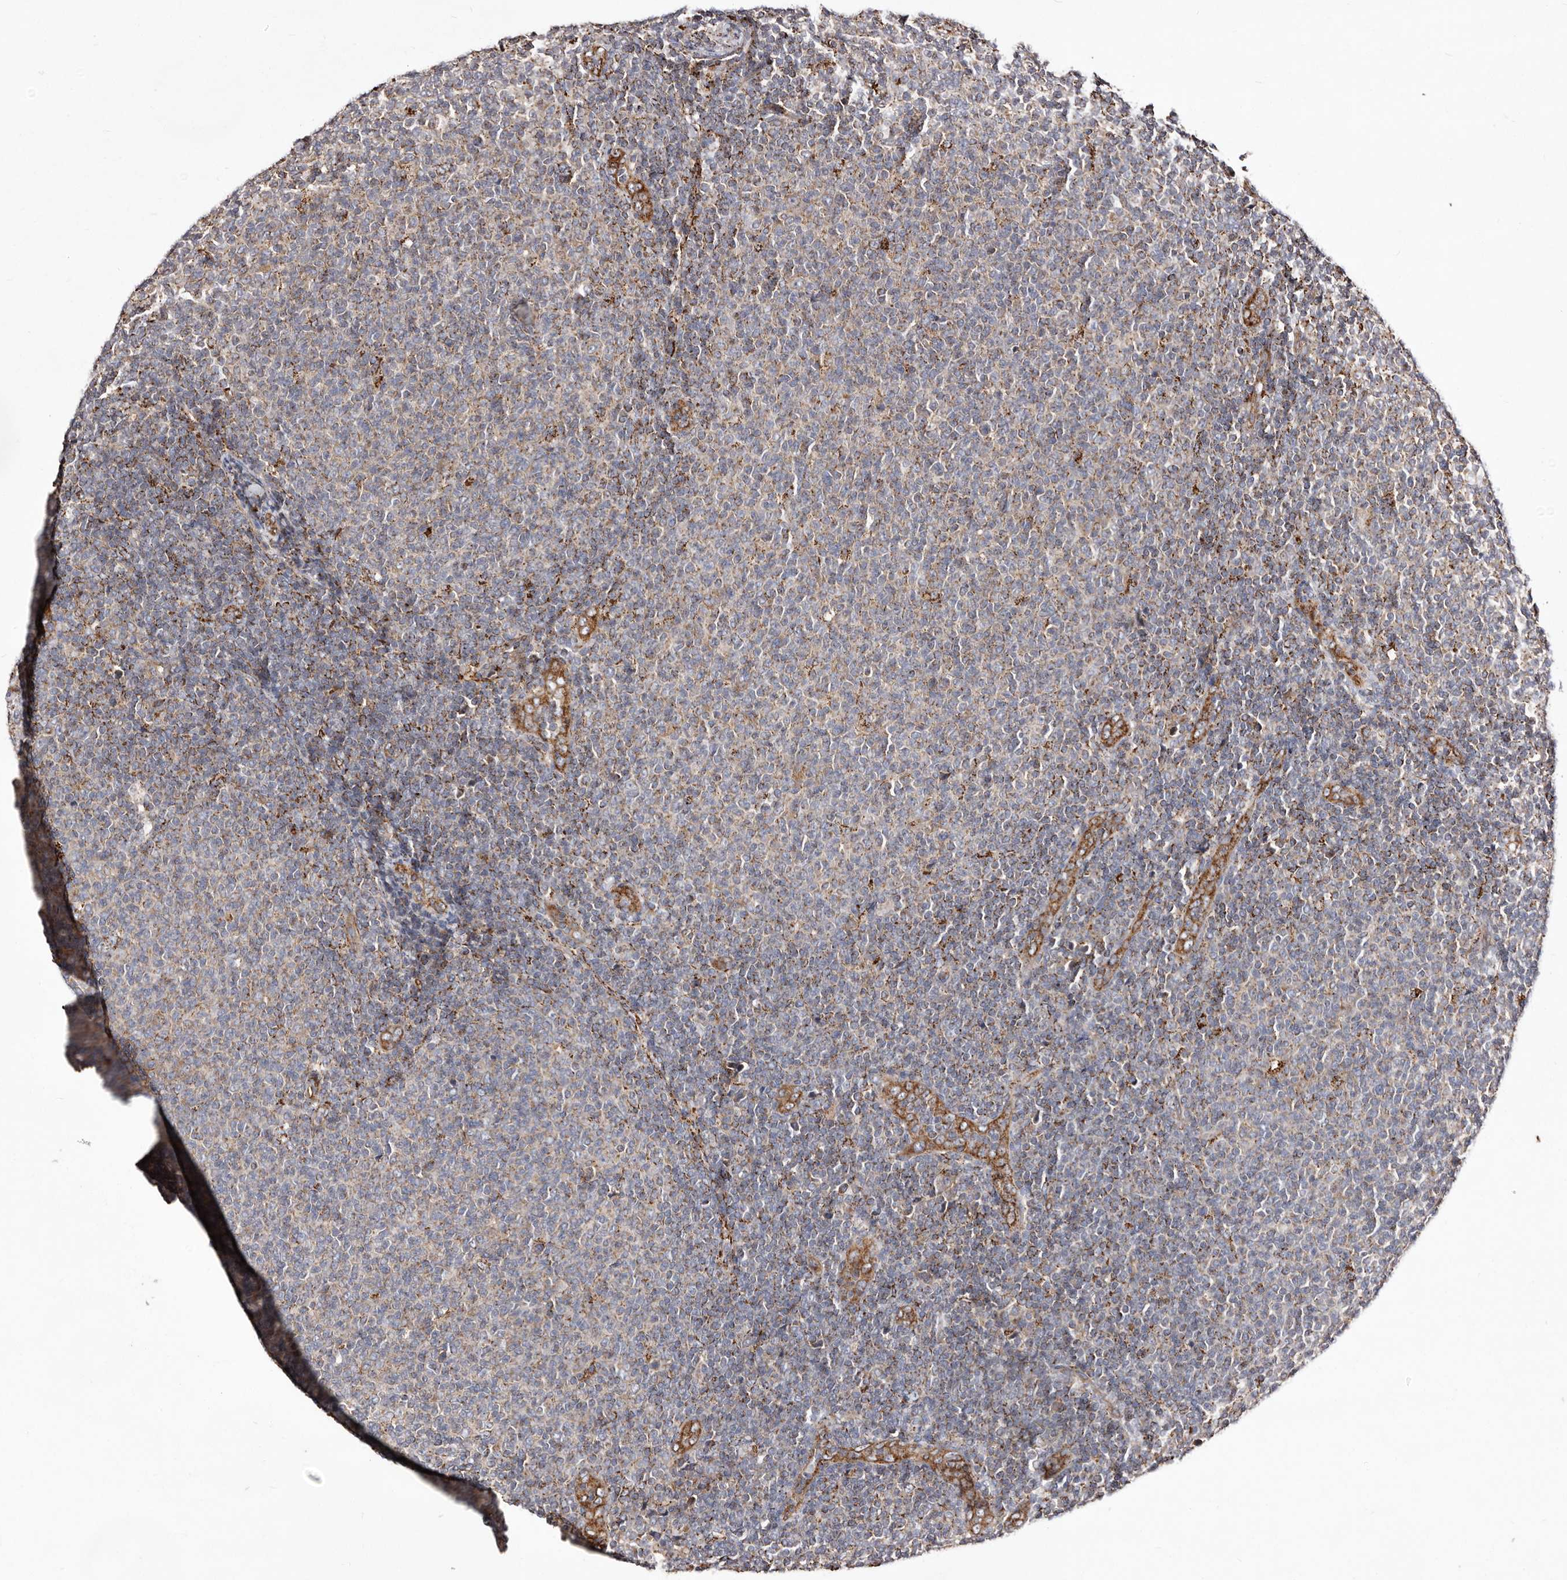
{"staining": {"intensity": "weak", "quantity": "<25%", "location": "cytoplasmic/membranous"}, "tissue": "lymphoma", "cell_type": "Tumor cells", "image_type": "cancer", "snomed": [{"axis": "morphology", "description": "Malignant lymphoma, non-Hodgkin's type, Low grade"}, {"axis": "topography", "description": "Lymph node"}], "caption": "There is no significant positivity in tumor cells of low-grade malignant lymphoma, non-Hodgkin's type.", "gene": "LUZP1", "patient": {"sex": "male", "age": 66}}